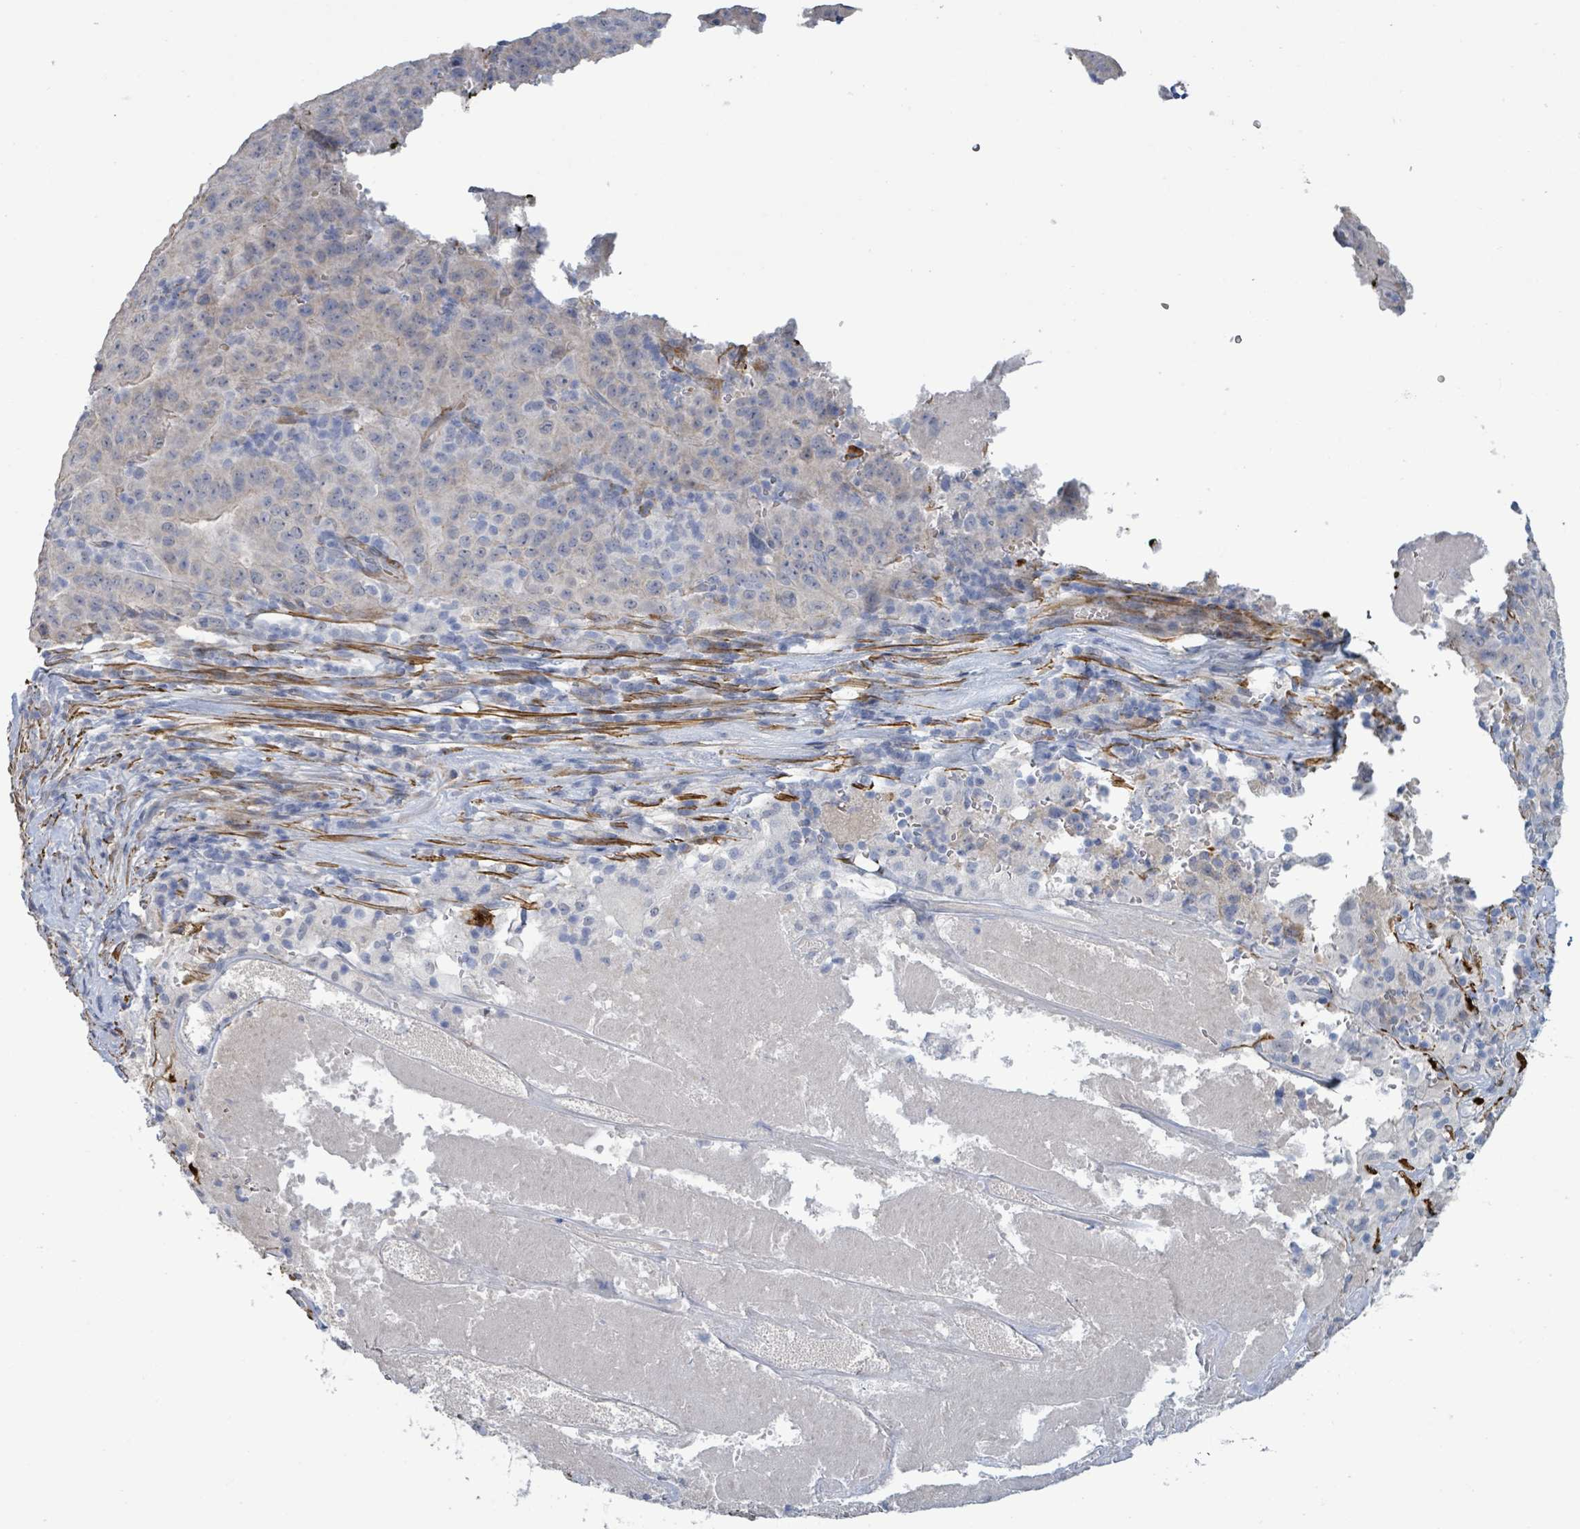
{"staining": {"intensity": "negative", "quantity": "none", "location": "none"}, "tissue": "pancreatic cancer", "cell_type": "Tumor cells", "image_type": "cancer", "snomed": [{"axis": "morphology", "description": "Adenocarcinoma, NOS"}, {"axis": "topography", "description": "Pancreas"}], "caption": "IHC of pancreatic cancer shows no expression in tumor cells.", "gene": "DMRTC1B", "patient": {"sex": "male", "age": 63}}